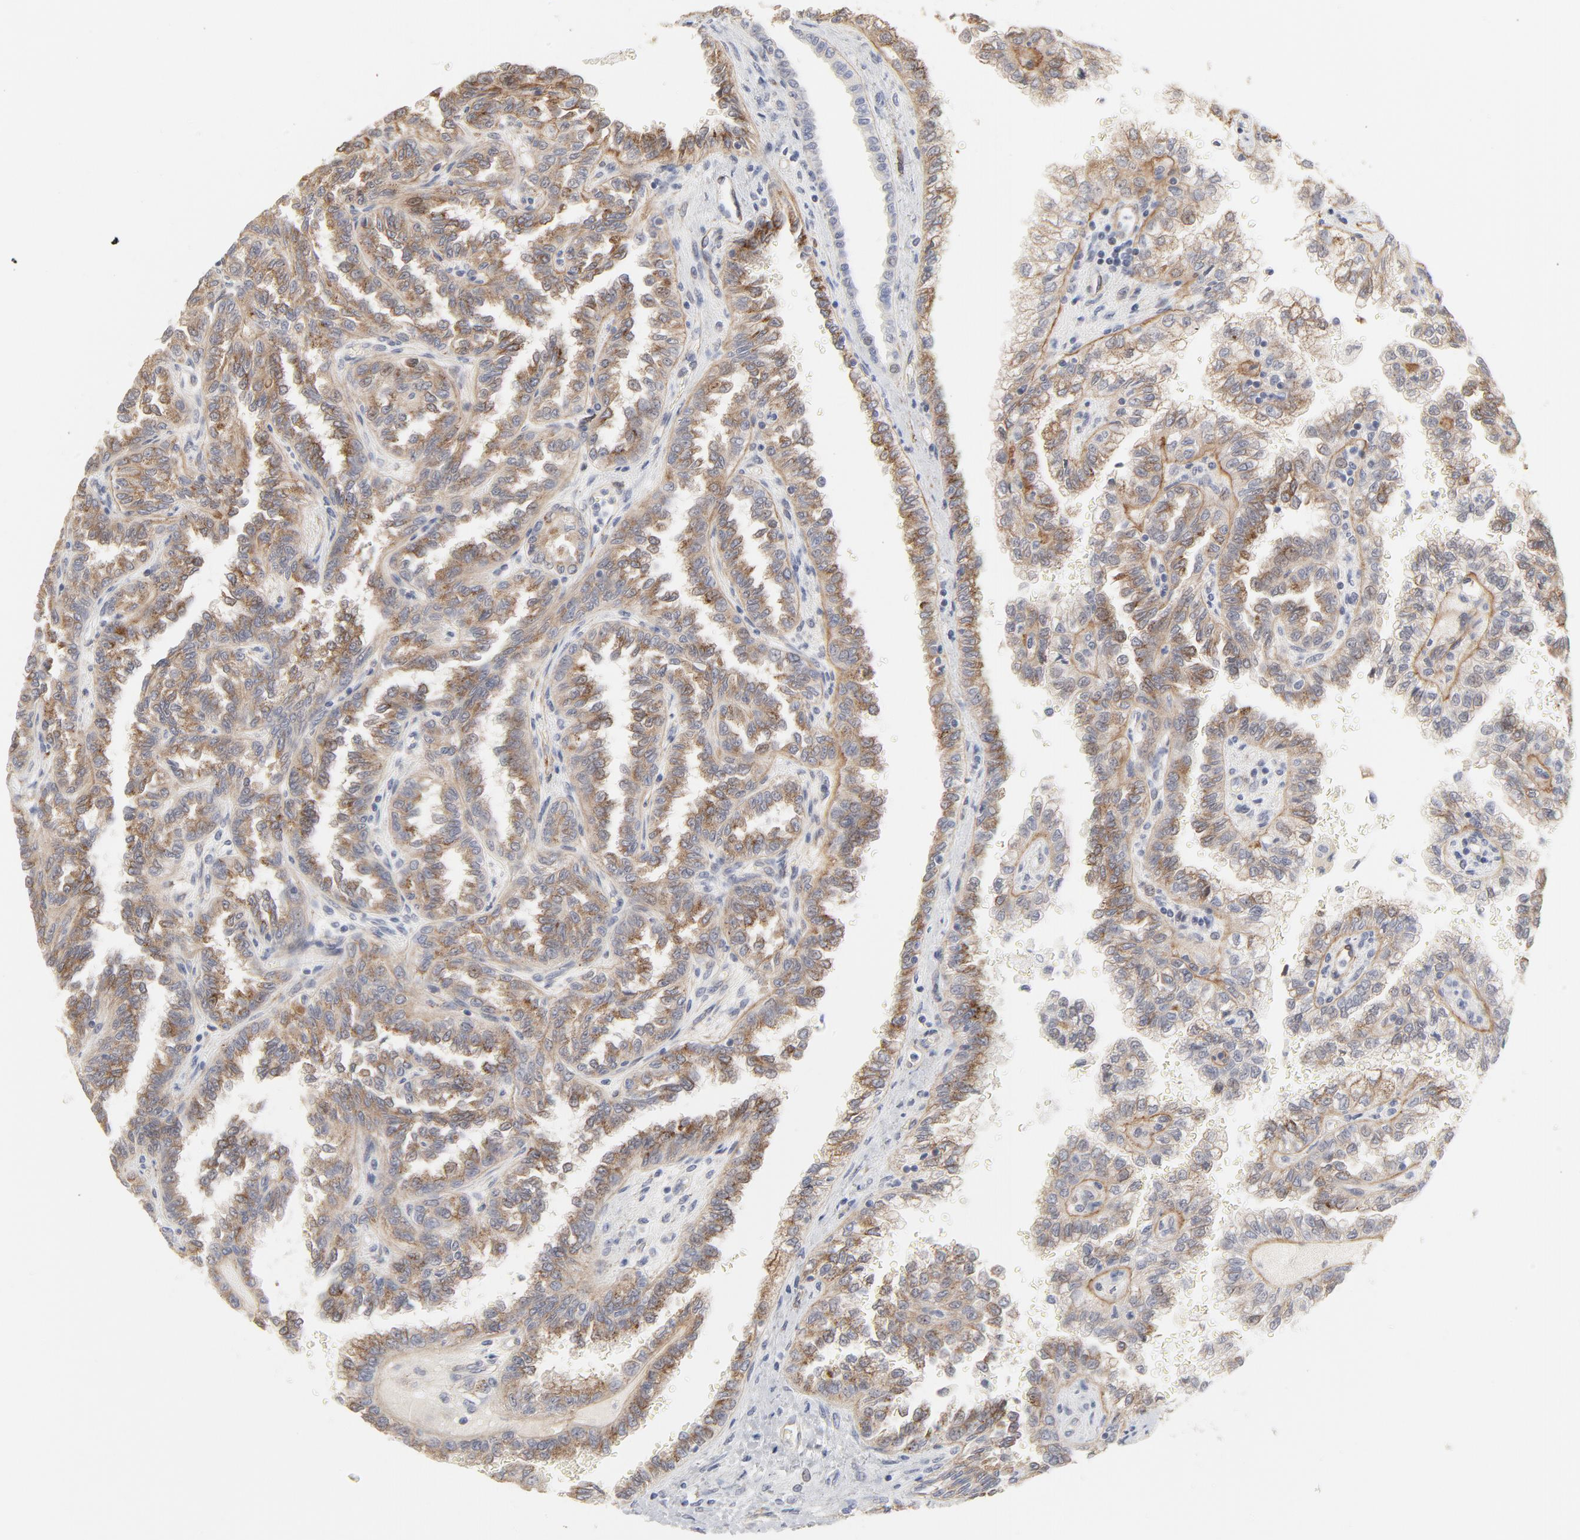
{"staining": {"intensity": "moderate", "quantity": ">75%", "location": "cytoplasmic/membranous"}, "tissue": "renal cancer", "cell_type": "Tumor cells", "image_type": "cancer", "snomed": [{"axis": "morphology", "description": "Inflammation, NOS"}, {"axis": "morphology", "description": "Adenocarcinoma, NOS"}, {"axis": "topography", "description": "Kidney"}], "caption": "Moderate cytoplasmic/membranous protein staining is identified in approximately >75% of tumor cells in renal adenocarcinoma.", "gene": "MAGED4", "patient": {"sex": "male", "age": 68}}